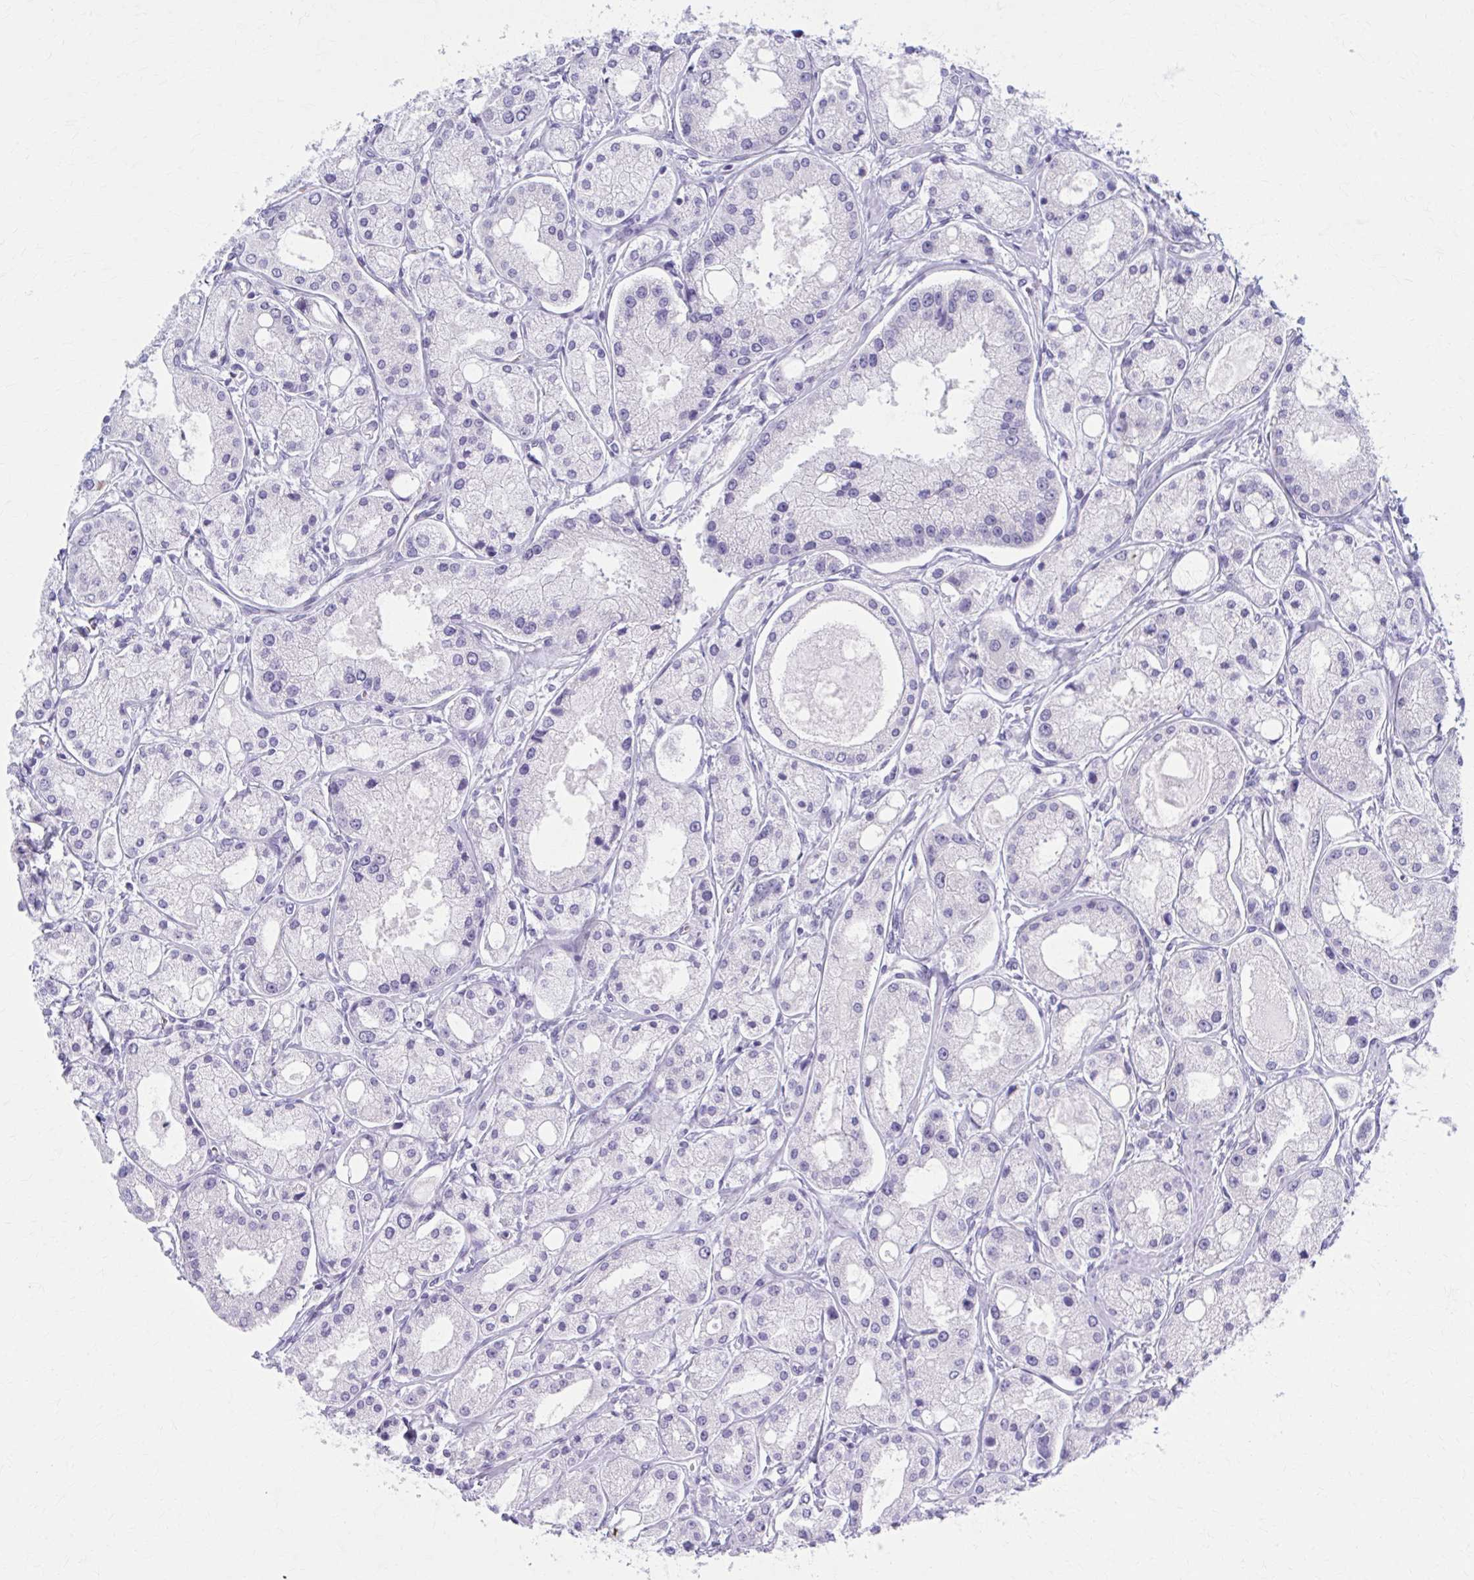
{"staining": {"intensity": "negative", "quantity": "none", "location": "none"}, "tissue": "prostate cancer", "cell_type": "Tumor cells", "image_type": "cancer", "snomed": [{"axis": "morphology", "description": "Adenocarcinoma, High grade"}, {"axis": "topography", "description": "Prostate"}], "caption": "Tumor cells are negative for protein expression in human prostate cancer (high-grade adenocarcinoma).", "gene": "CCDC105", "patient": {"sex": "male", "age": 66}}